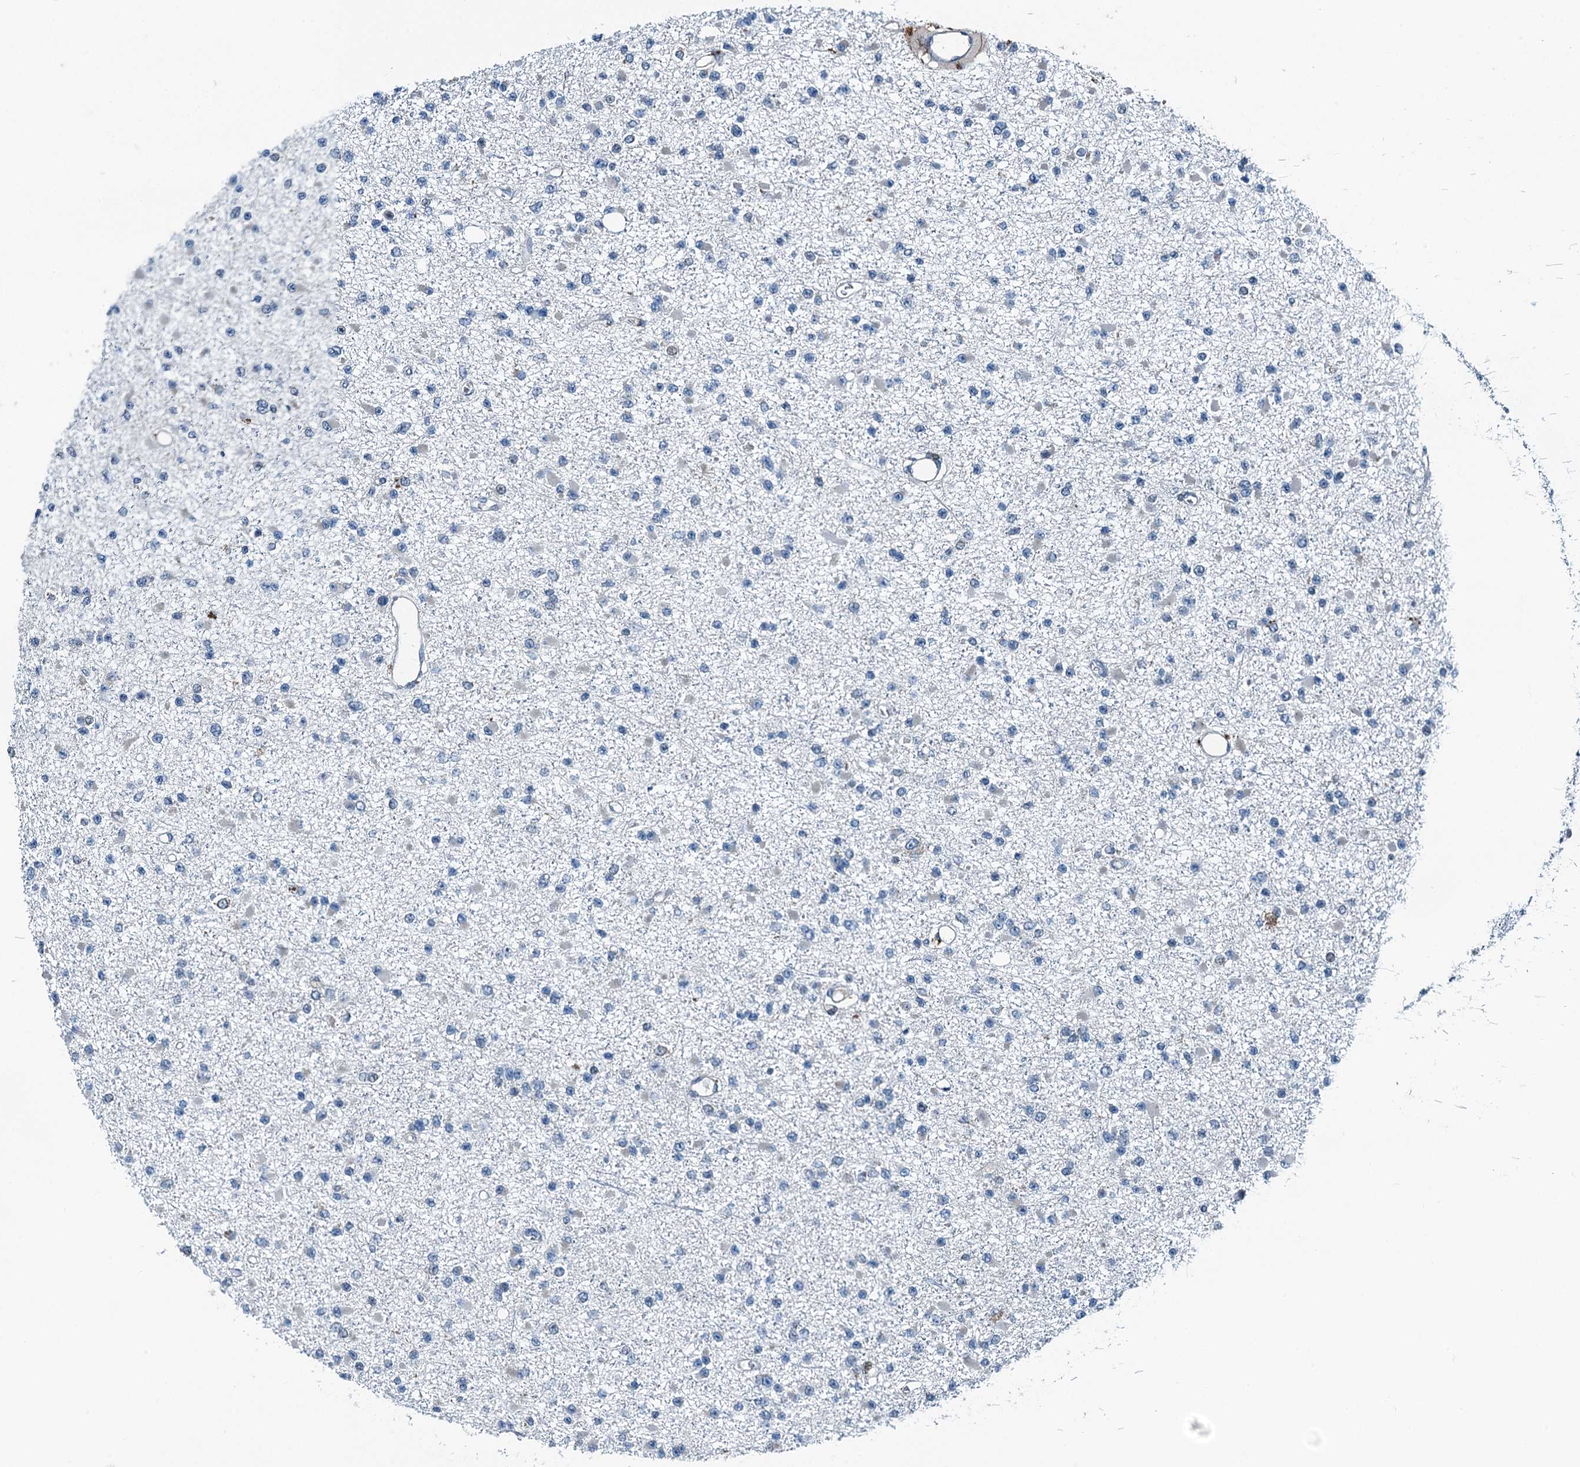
{"staining": {"intensity": "negative", "quantity": "none", "location": "none"}, "tissue": "glioma", "cell_type": "Tumor cells", "image_type": "cancer", "snomed": [{"axis": "morphology", "description": "Glioma, malignant, Low grade"}, {"axis": "topography", "description": "Brain"}], "caption": "This photomicrograph is of glioma stained with IHC to label a protein in brown with the nuclei are counter-stained blue. There is no expression in tumor cells.", "gene": "TAMALIN", "patient": {"sex": "female", "age": 22}}